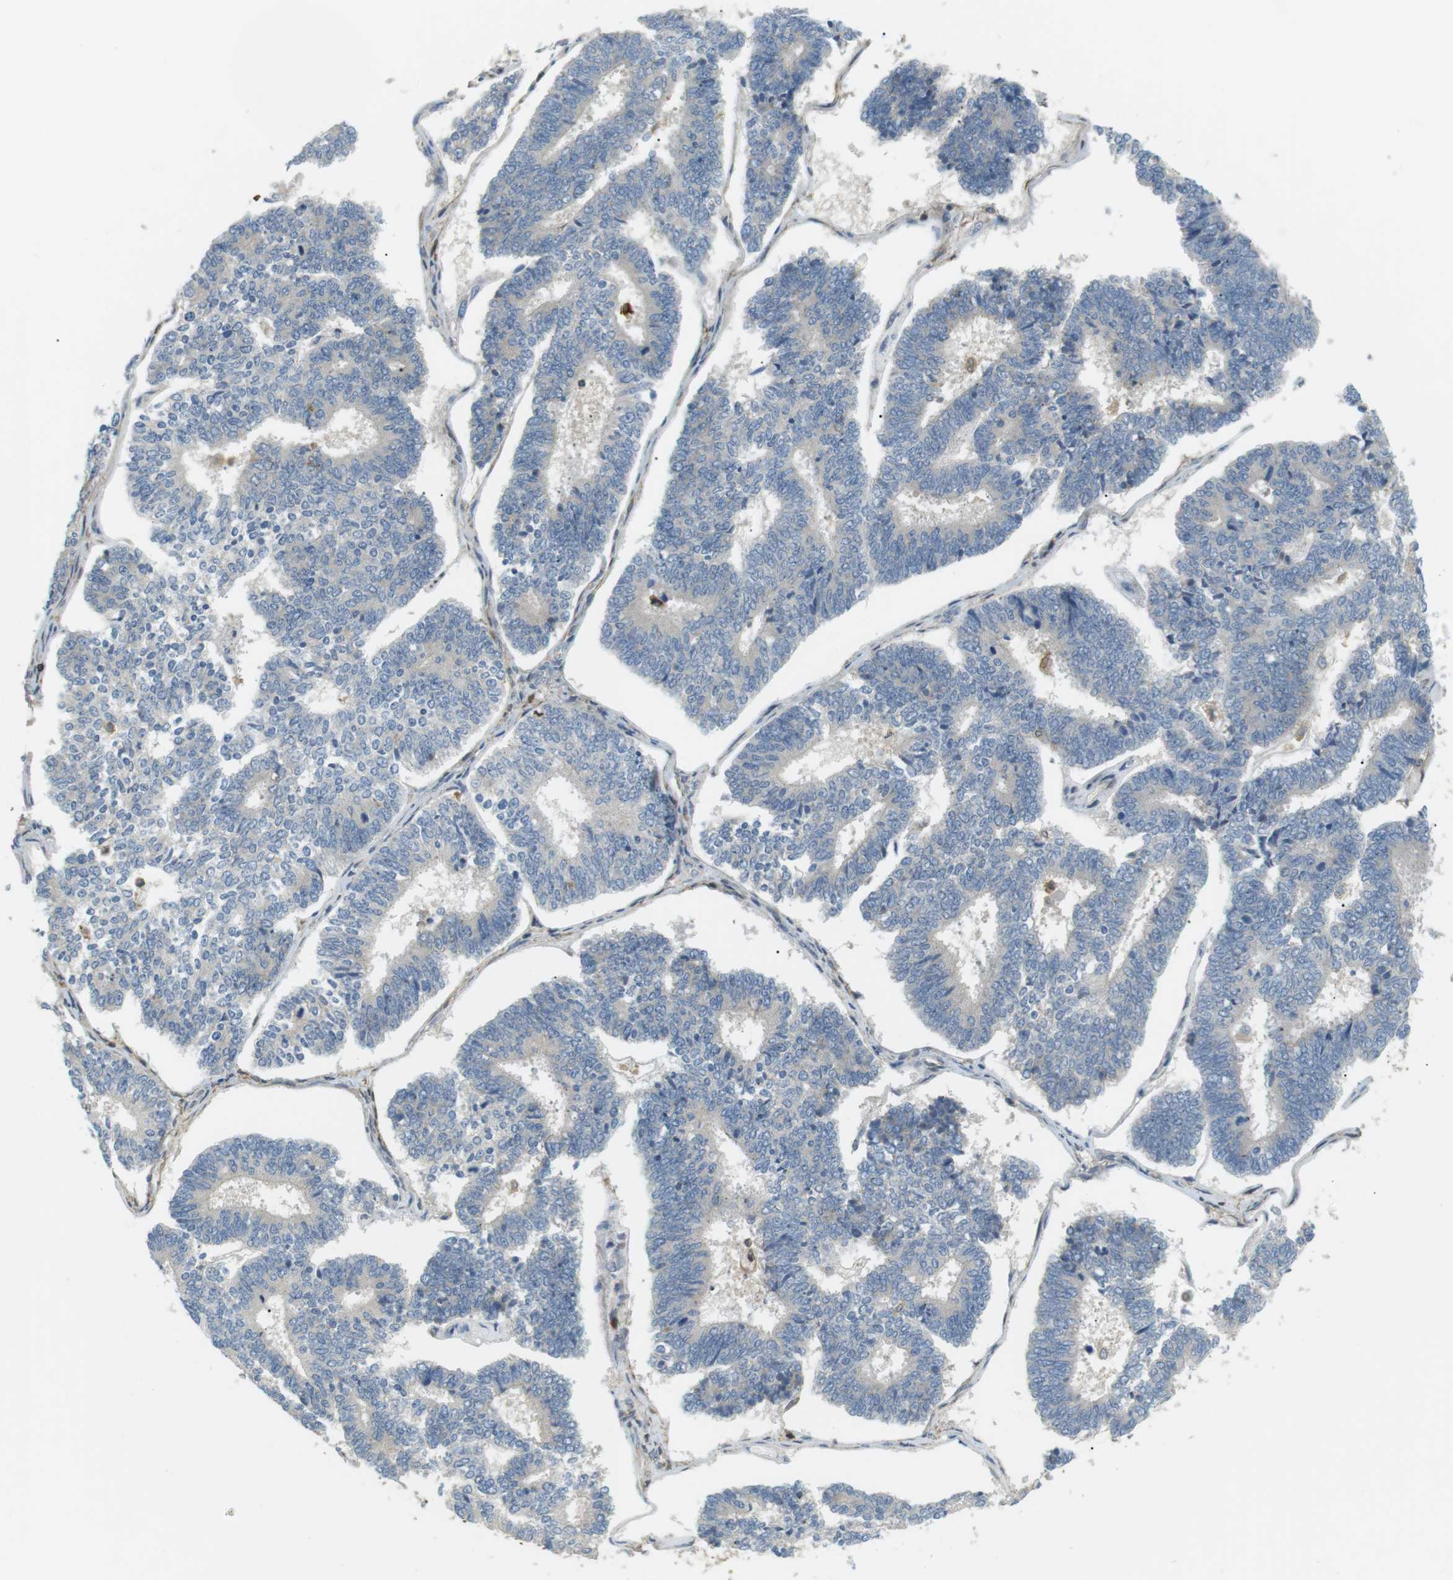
{"staining": {"intensity": "negative", "quantity": "none", "location": "none"}, "tissue": "endometrial cancer", "cell_type": "Tumor cells", "image_type": "cancer", "snomed": [{"axis": "morphology", "description": "Adenocarcinoma, NOS"}, {"axis": "topography", "description": "Endometrium"}], "caption": "Immunohistochemistry of human adenocarcinoma (endometrial) displays no positivity in tumor cells. (Immunohistochemistry (ihc), brightfield microscopy, high magnification).", "gene": "P2RY1", "patient": {"sex": "female", "age": 70}}